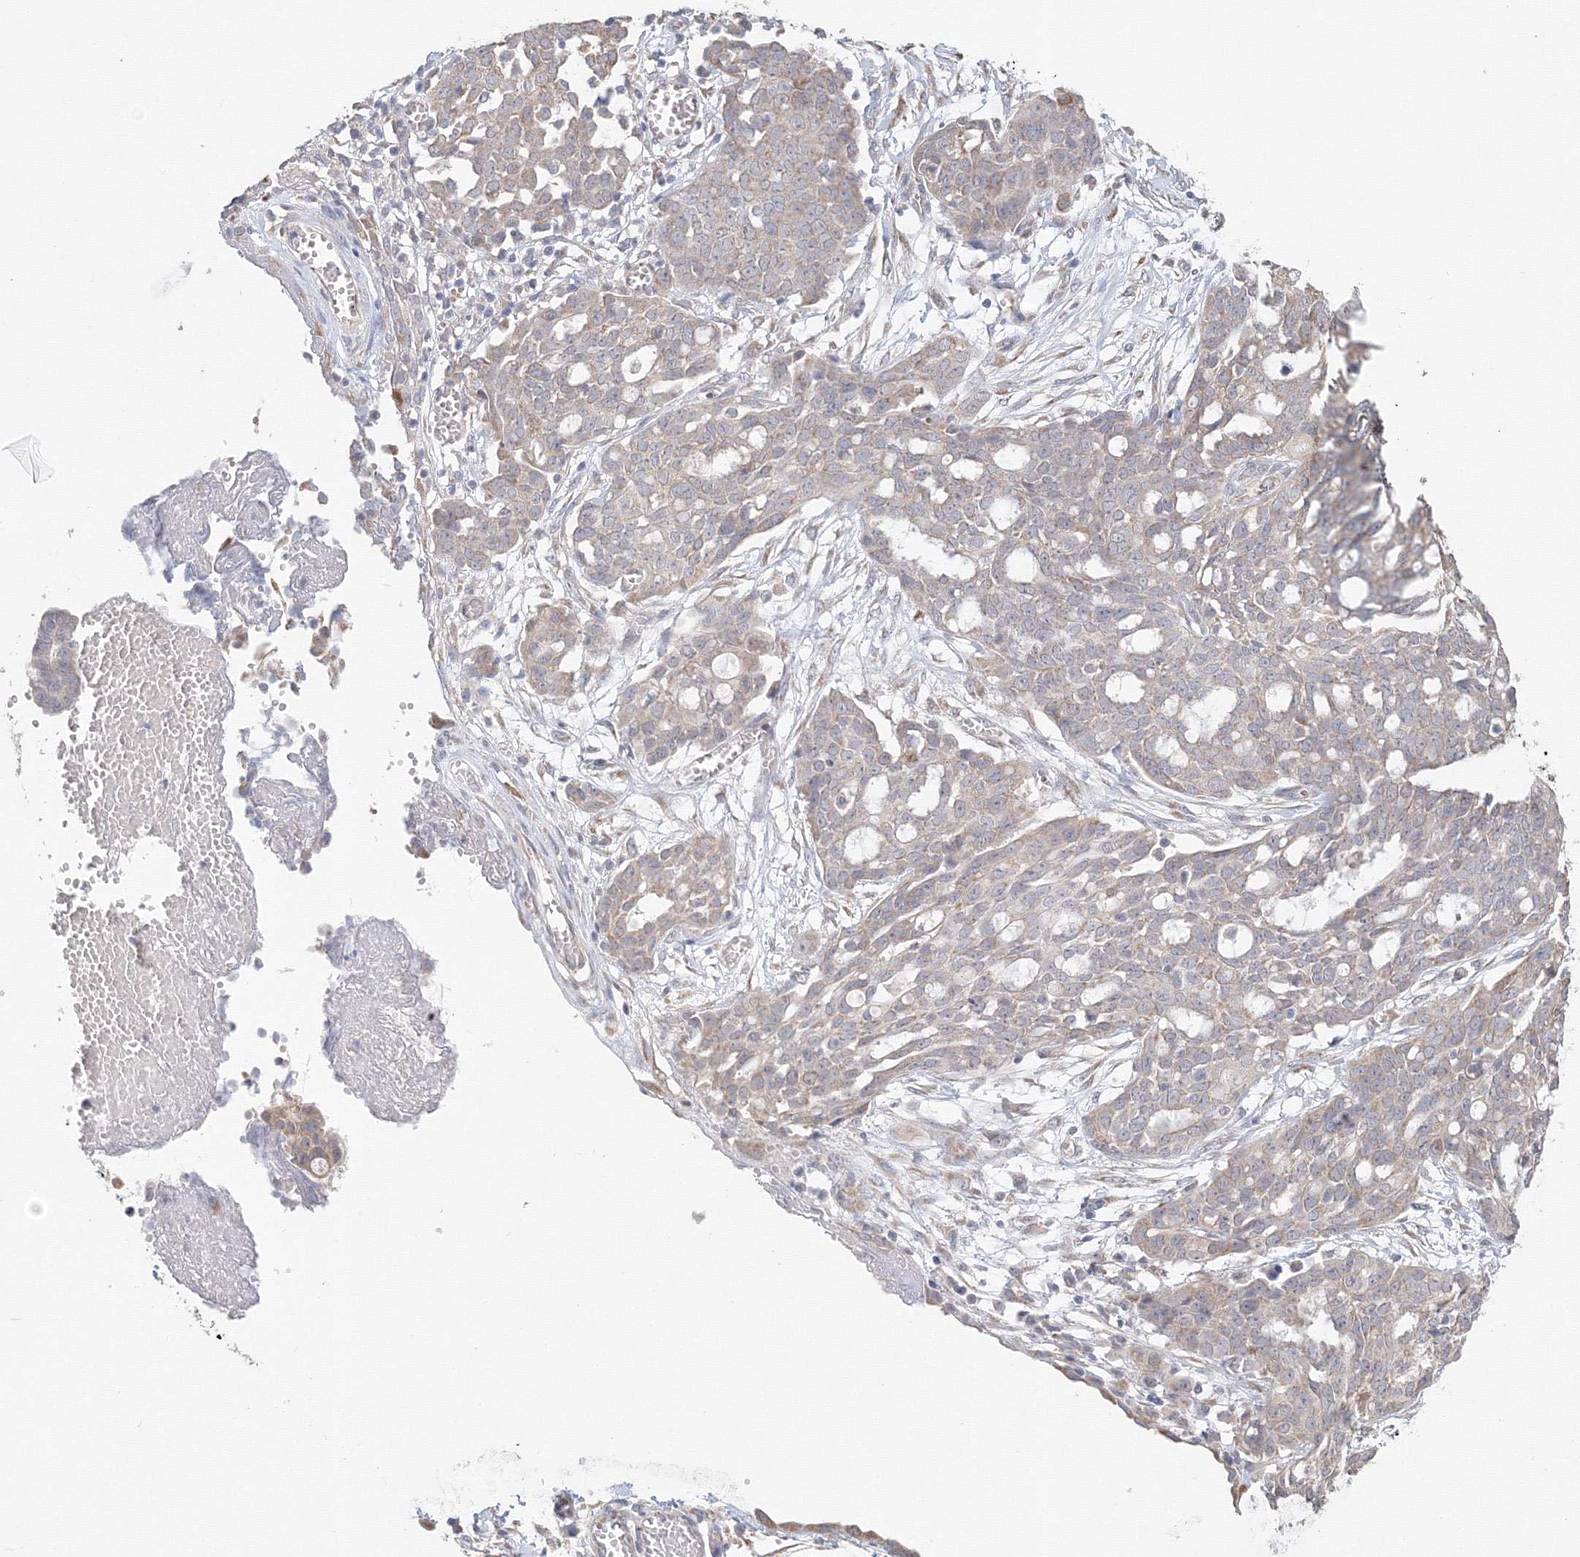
{"staining": {"intensity": "weak", "quantity": "<25%", "location": "cytoplasmic/membranous"}, "tissue": "ovarian cancer", "cell_type": "Tumor cells", "image_type": "cancer", "snomed": [{"axis": "morphology", "description": "Cystadenocarcinoma, serous, NOS"}, {"axis": "topography", "description": "Soft tissue"}, {"axis": "topography", "description": "Ovary"}], "caption": "A histopathology image of ovarian serous cystadenocarcinoma stained for a protein demonstrates no brown staining in tumor cells. (Immunohistochemistry (ihc), brightfield microscopy, high magnification).", "gene": "DHRS12", "patient": {"sex": "female", "age": 57}}